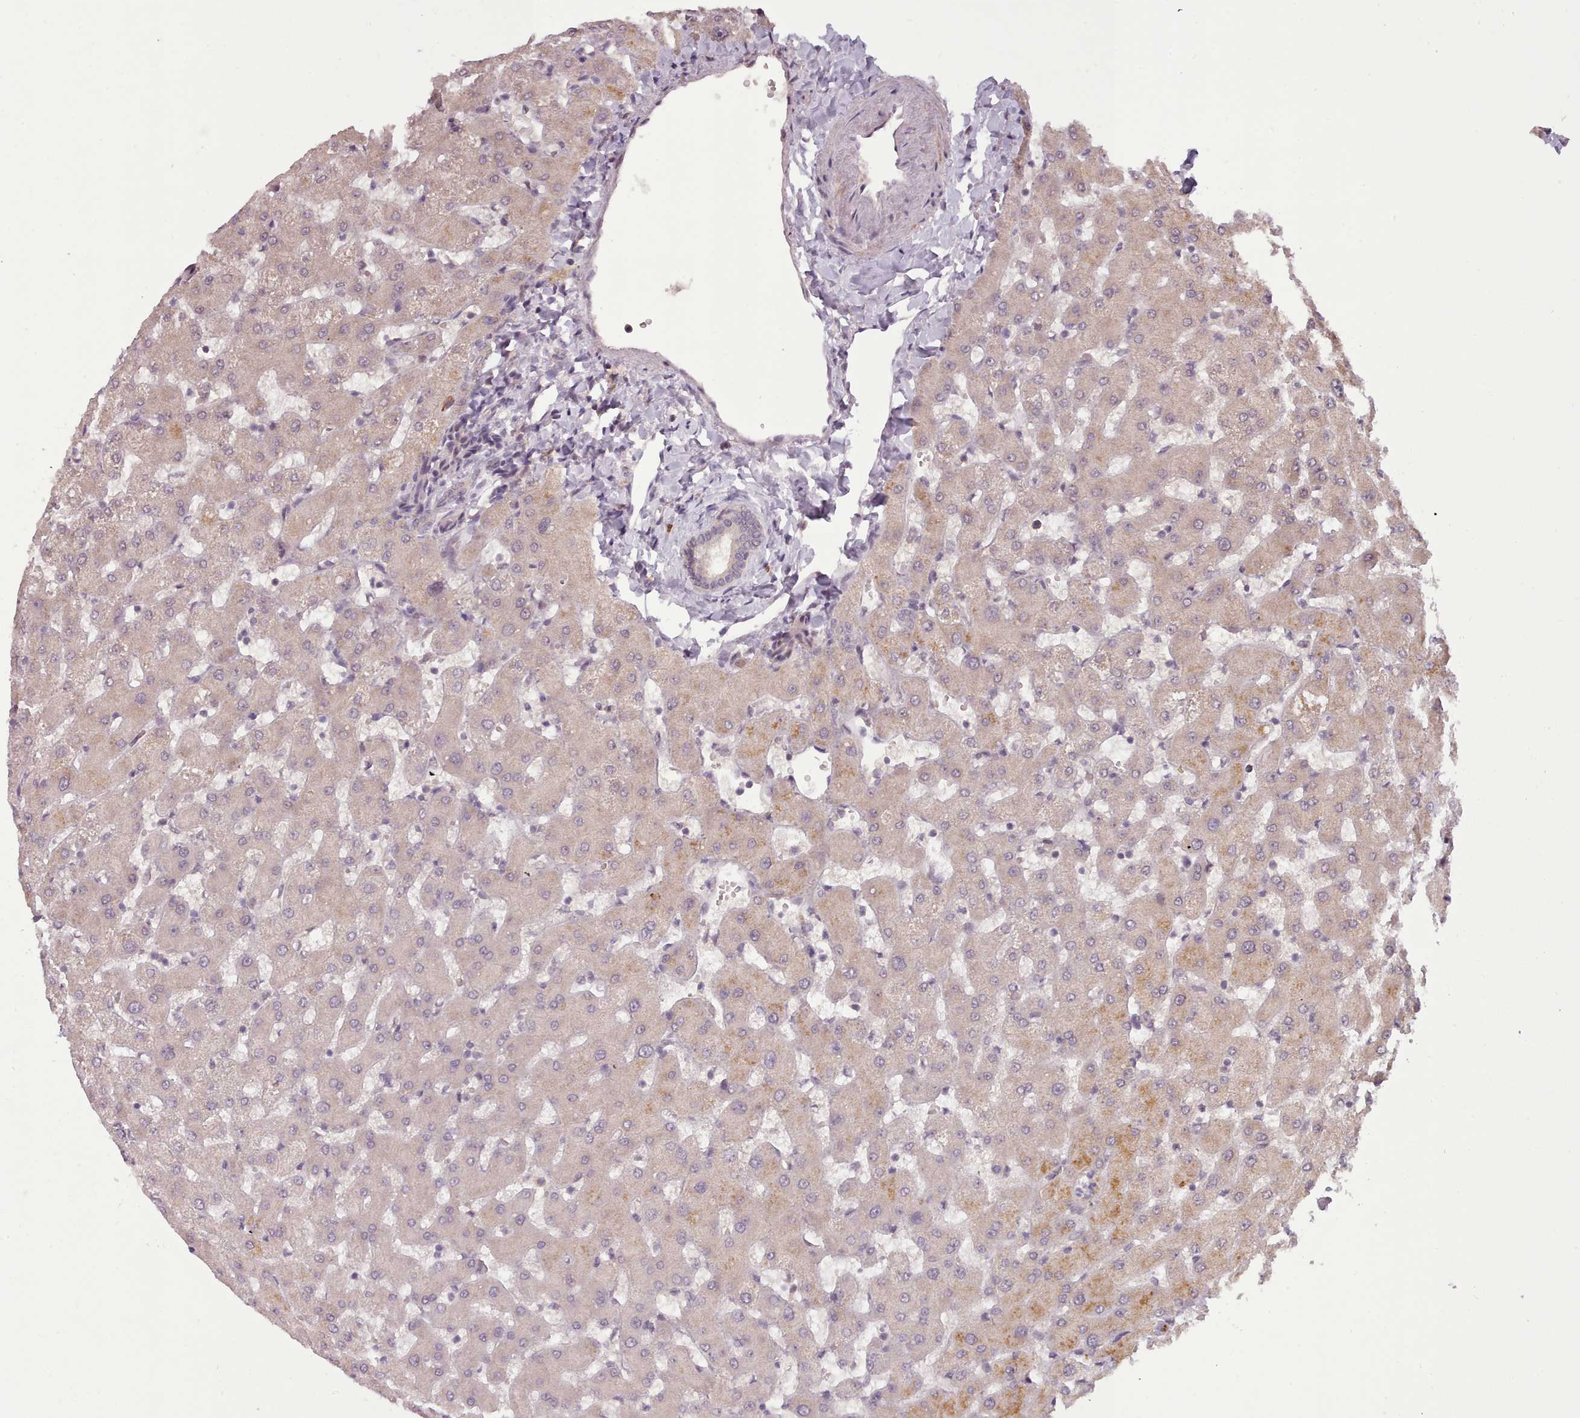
{"staining": {"intensity": "negative", "quantity": "none", "location": "none"}, "tissue": "liver", "cell_type": "Cholangiocytes", "image_type": "normal", "snomed": [{"axis": "morphology", "description": "Normal tissue, NOS"}, {"axis": "topography", "description": "Liver"}], "caption": "Immunohistochemistry of benign human liver shows no staining in cholangiocytes. (Stains: DAB (3,3'-diaminobenzidine) immunohistochemistry (IHC) with hematoxylin counter stain, Microscopy: brightfield microscopy at high magnification).", "gene": "CDC6", "patient": {"sex": "female", "age": 63}}